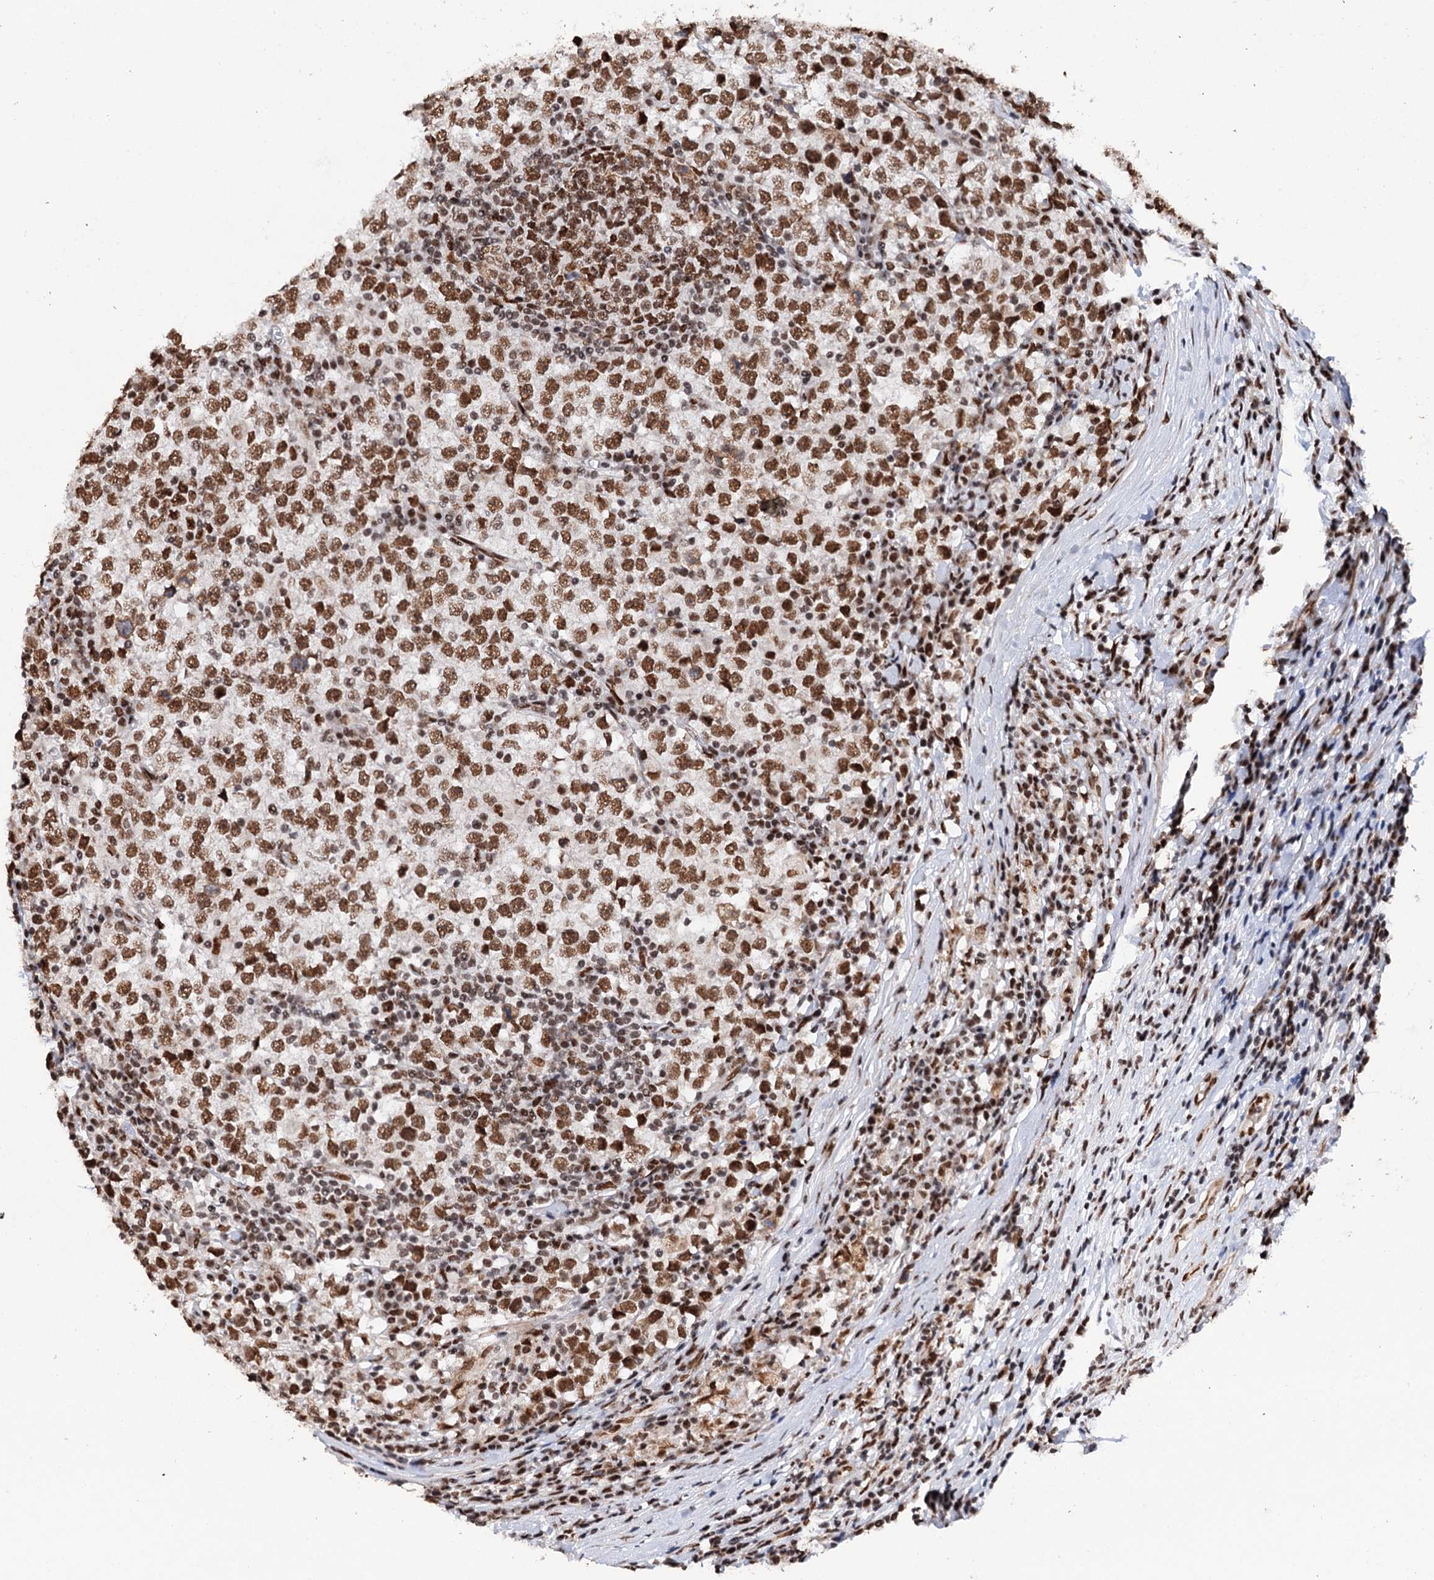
{"staining": {"intensity": "moderate", "quantity": ">75%", "location": "nuclear"}, "tissue": "testis cancer", "cell_type": "Tumor cells", "image_type": "cancer", "snomed": [{"axis": "morphology", "description": "Seminoma, NOS"}, {"axis": "topography", "description": "Testis"}], "caption": "DAB (3,3'-diaminobenzidine) immunohistochemical staining of testis cancer displays moderate nuclear protein expression in about >75% of tumor cells. The staining was performed using DAB (3,3'-diaminobenzidine), with brown indicating positive protein expression. Nuclei are stained blue with hematoxylin.", "gene": "MATR3", "patient": {"sex": "male", "age": 65}}